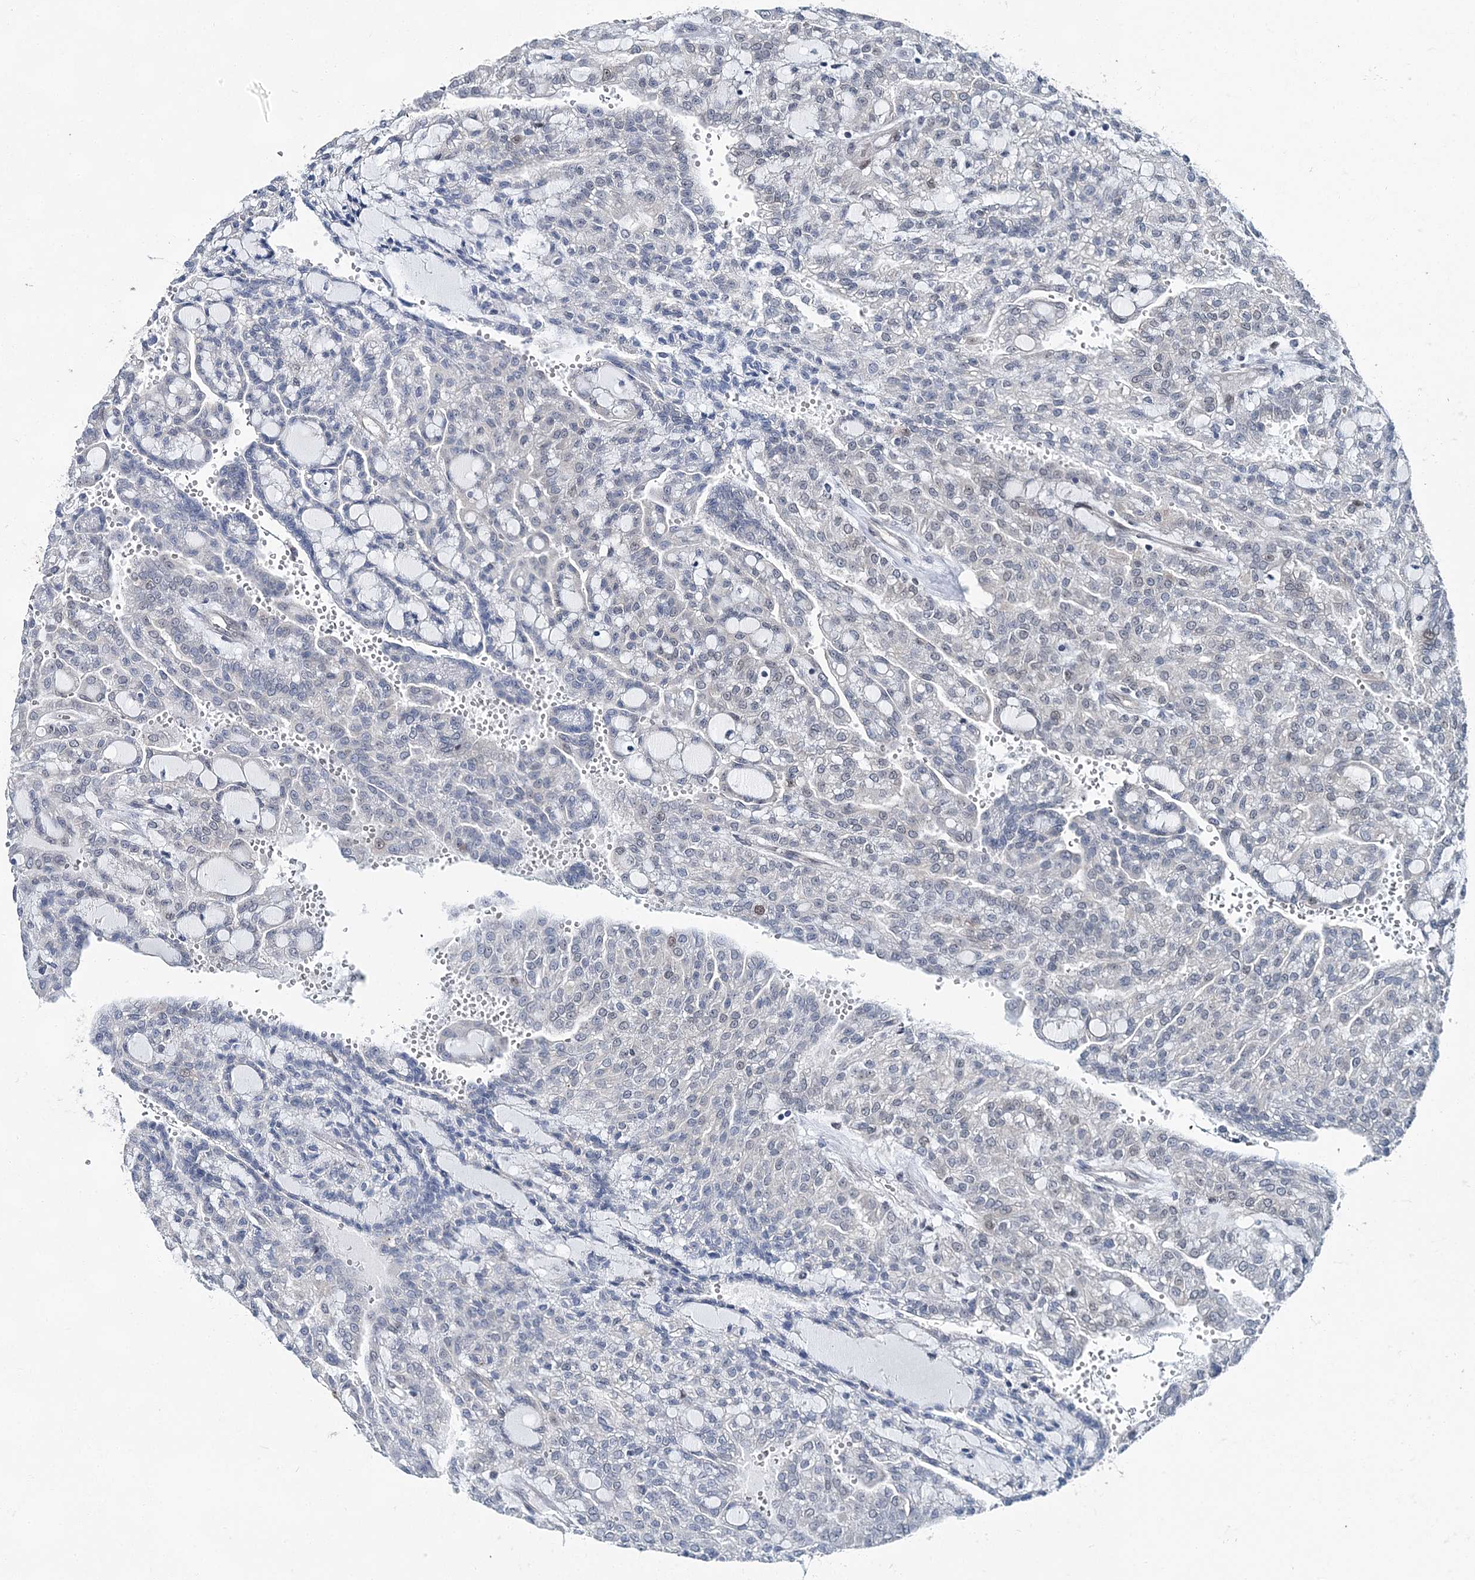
{"staining": {"intensity": "negative", "quantity": "none", "location": "none"}, "tissue": "renal cancer", "cell_type": "Tumor cells", "image_type": "cancer", "snomed": [{"axis": "morphology", "description": "Adenocarcinoma, NOS"}, {"axis": "topography", "description": "Kidney"}], "caption": "A histopathology image of adenocarcinoma (renal) stained for a protein demonstrates no brown staining in tumor cells.", "gene": "HAT1", "patient": {"sex": "male", "age": 63}}